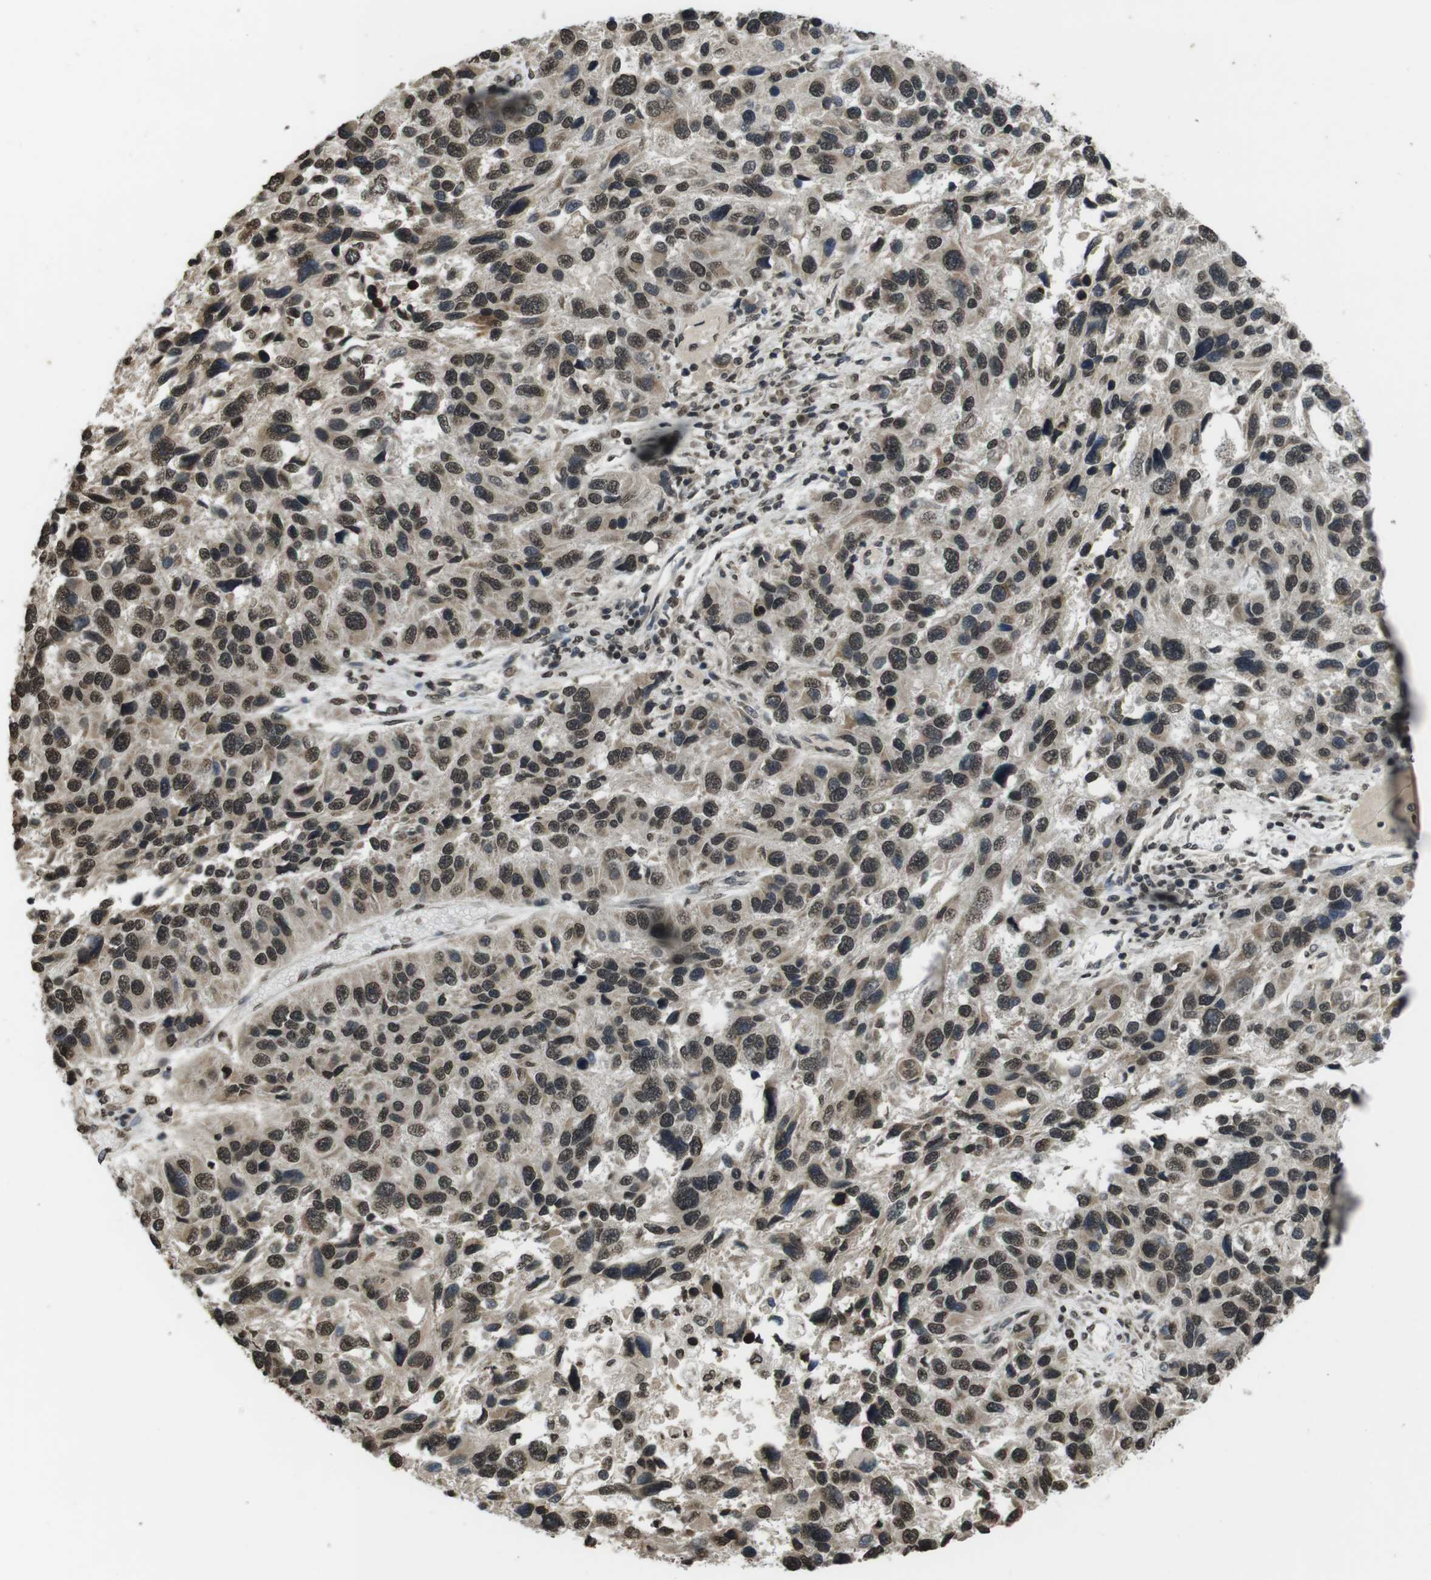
{"staining": {"intensity": "strong", "quantity": ">75%", "location": "nuclear"}, "tissue": "melanoma", "cell_type": "Tumor cells", "image_type": "cancer", "snomed": [{"axis": "morphology", "description": "Malignant melanoma, NOS"}, {"axis": "topography", "description": "Skin"}], "caption": "Protein staining of malignant melanoma tissue shows strong nuclear staining in approximately >75% of tumor cells.", "gene": "MAF", "patient": {"sex": "male", "age": 53}}